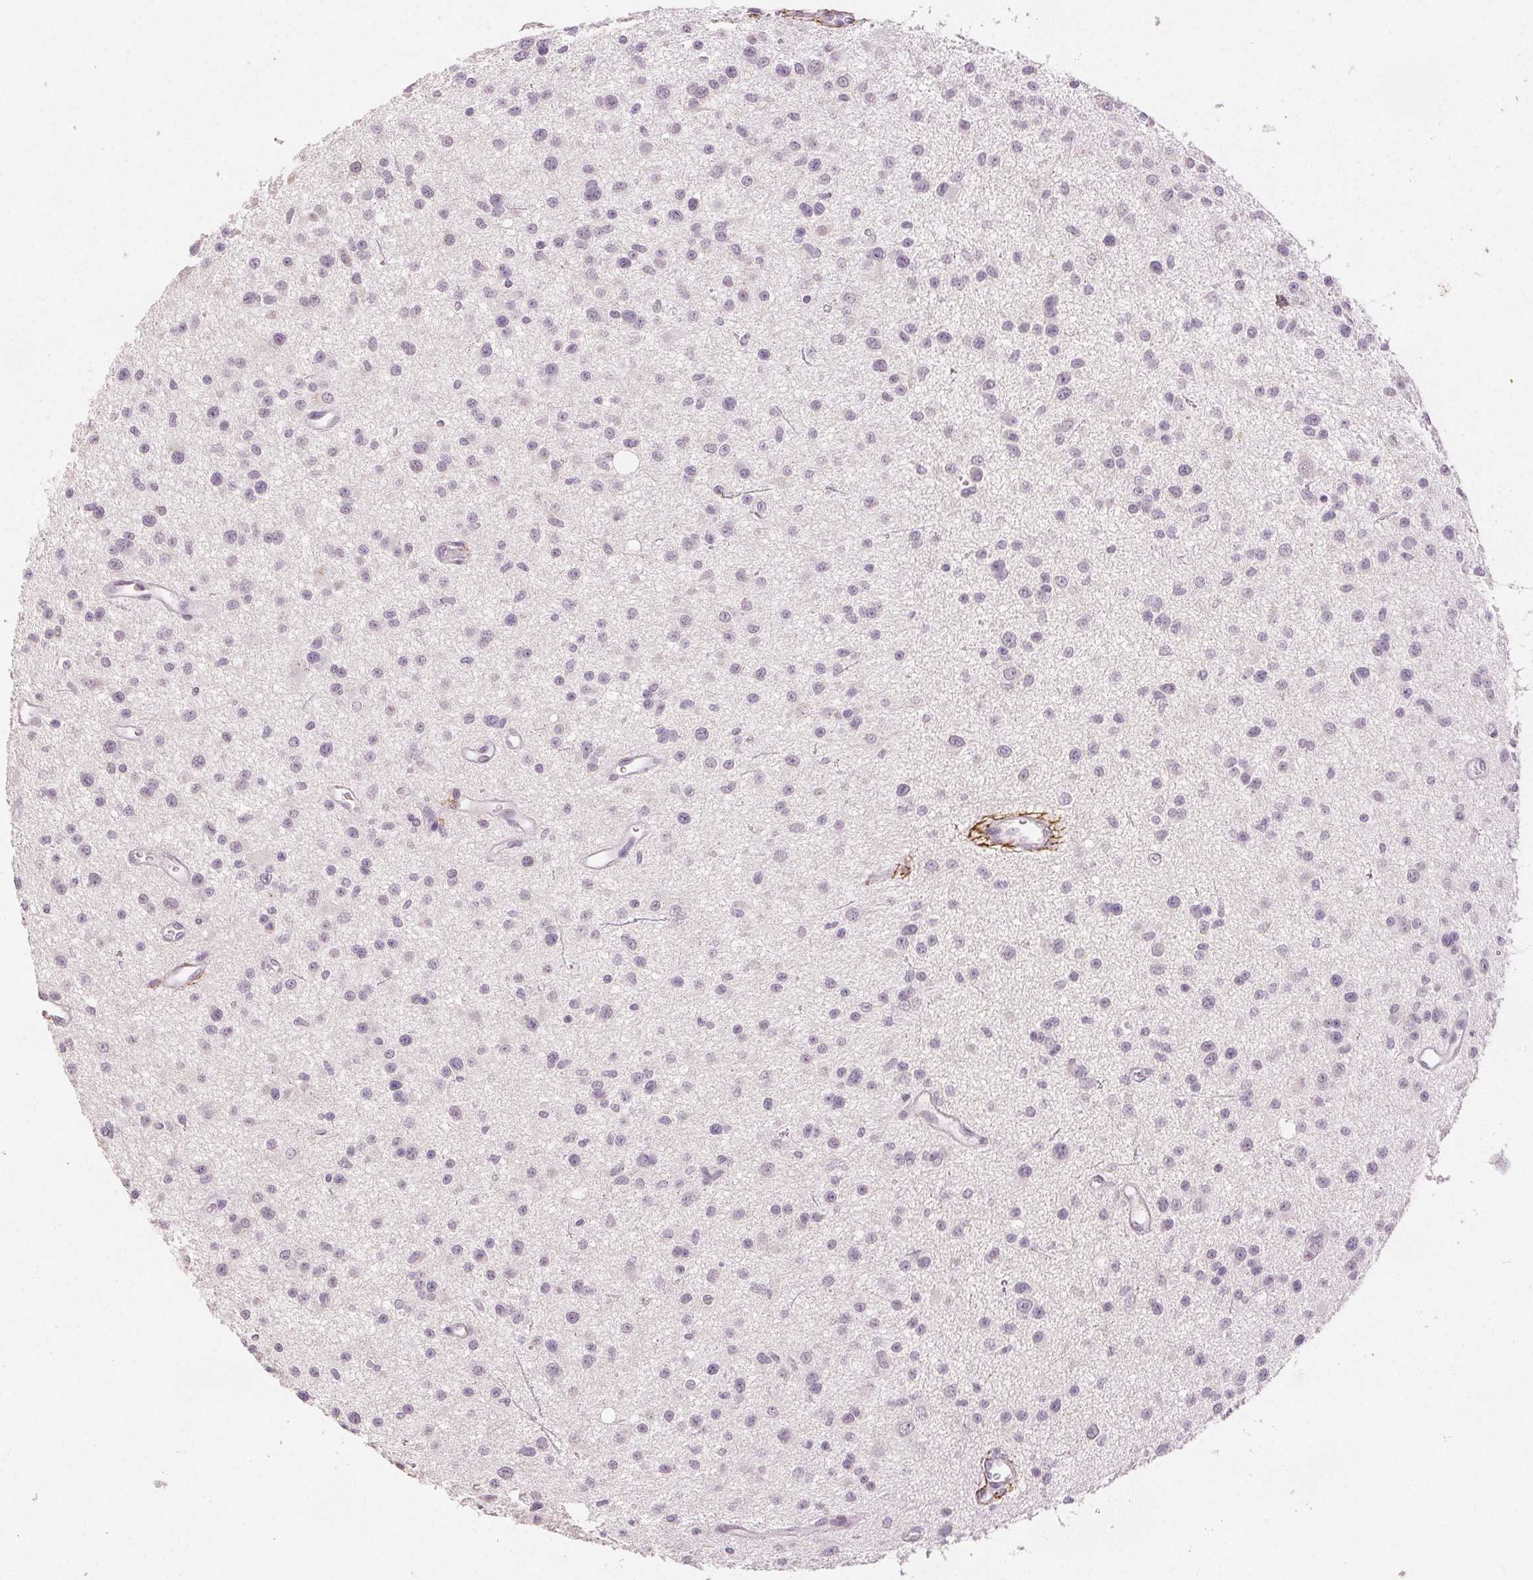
{"staining": {"intensity": "negative", "quantity": "none", "location": "none"}, "tissue": "glioma", "cell_type": "Tumor cells", "image_type": "cancer", "snomed": [{"axis": "morphology", "description": "Glioma, malignant, Low grade"}, {"axis": "topography", "description": "Brain"}], "caption": "DAB immunohistochemical staining of human glioma demonstrates no significant expression in tumor cells.", "gene": "FBN1", "patient": {"sex": "male", "age": 43}}